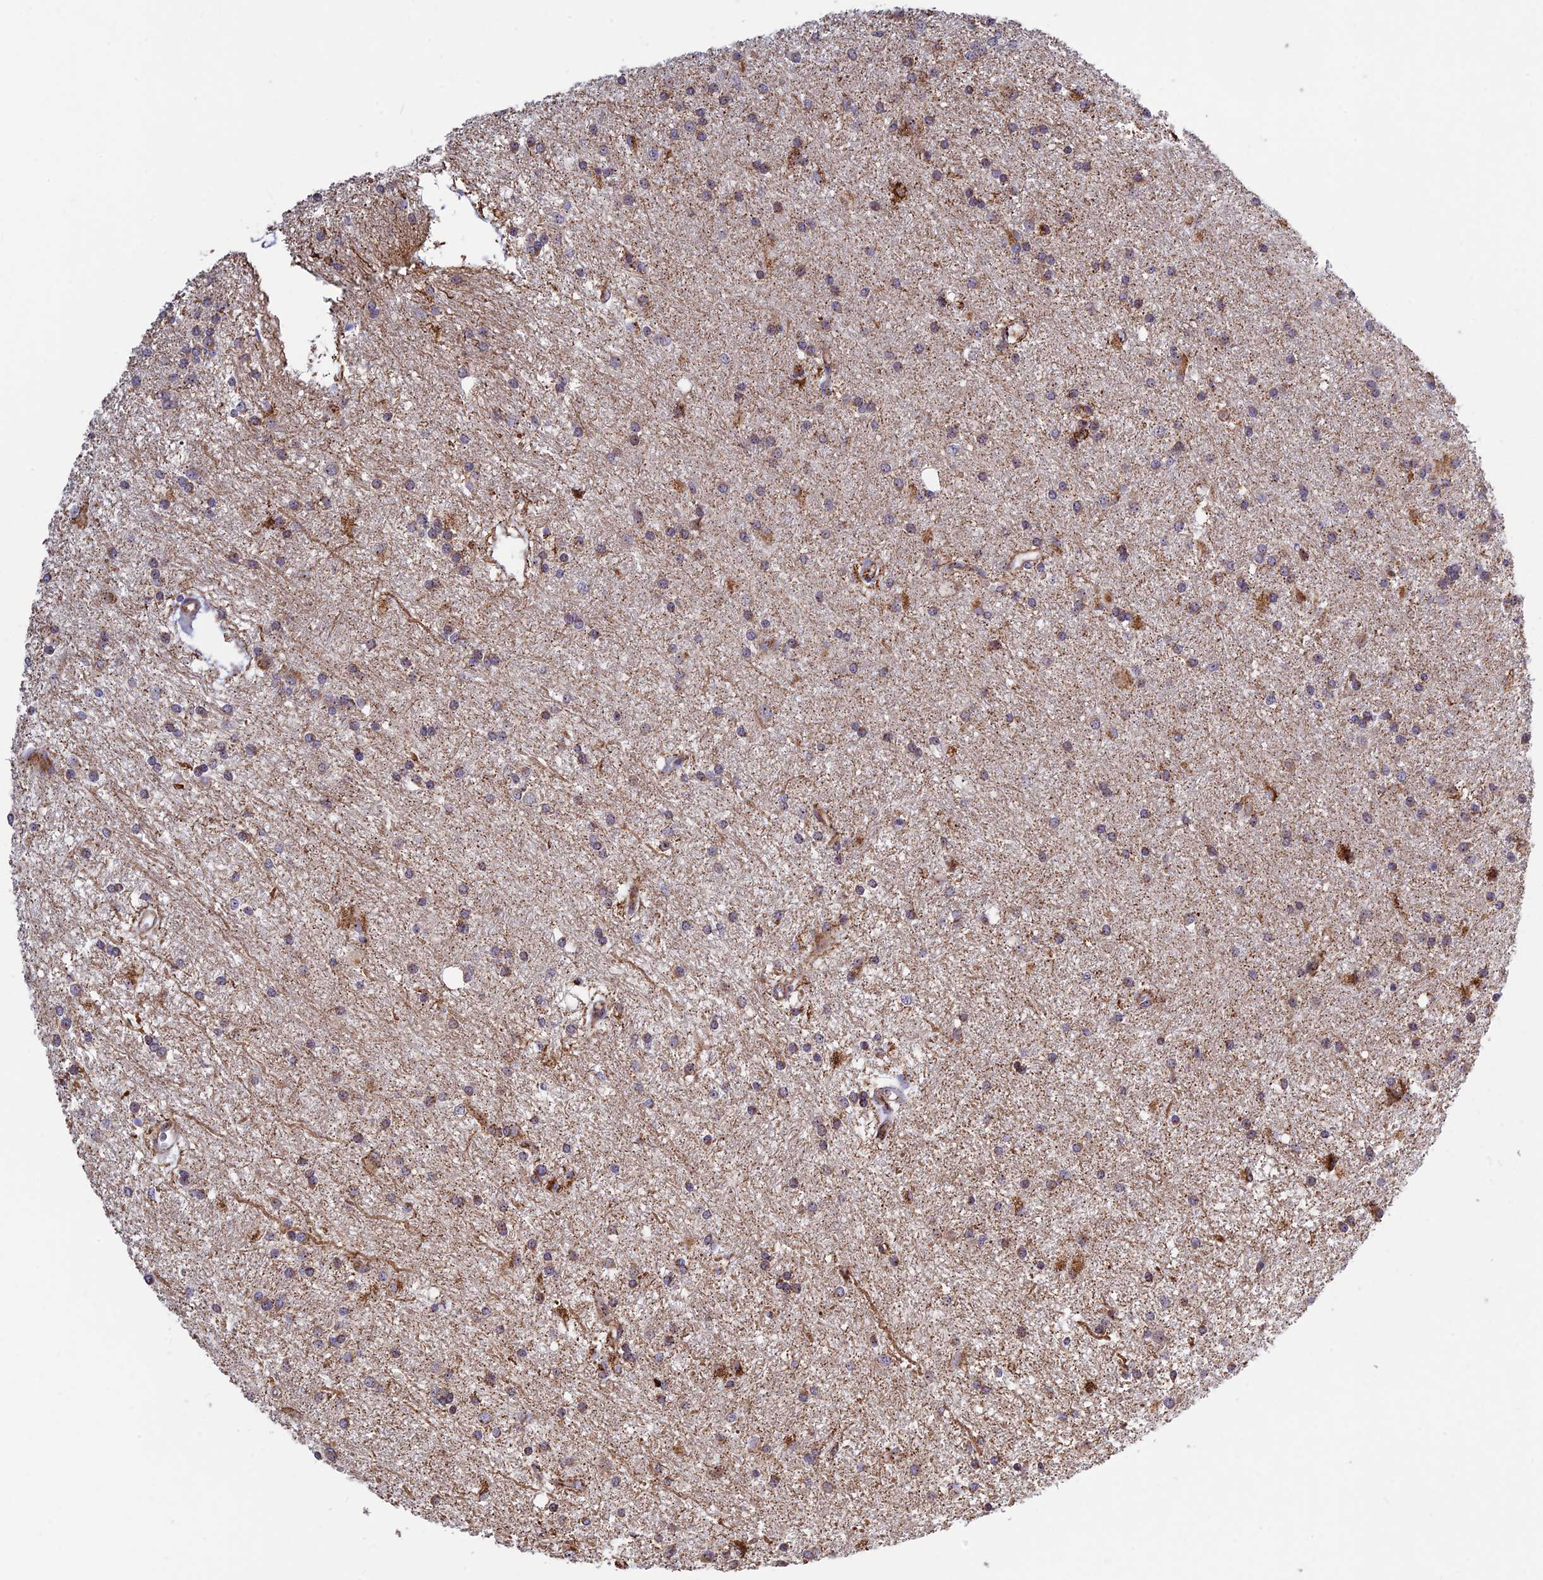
{"staining": {"intensity": "weak", "quantity": "25%-75%", "location": "cytoplasmic/membranous"}, "tissue": "glioma", "cell_type": "Tumor cells", "image_type": "cancer", "snomed": [{"axis": "morphology", "description": "Glioma, malignant, High grade"}, {"axis": "topography", "description": "Brain"}], "caption": "About 25%-75% of tumor cells in human glioma exhibit weak cytoplasmic/membranous protein expression as visualized by brown immunohistochemical staining.", "gene": "POLR1G", "patient": {"sex": "male", "age": 77}}